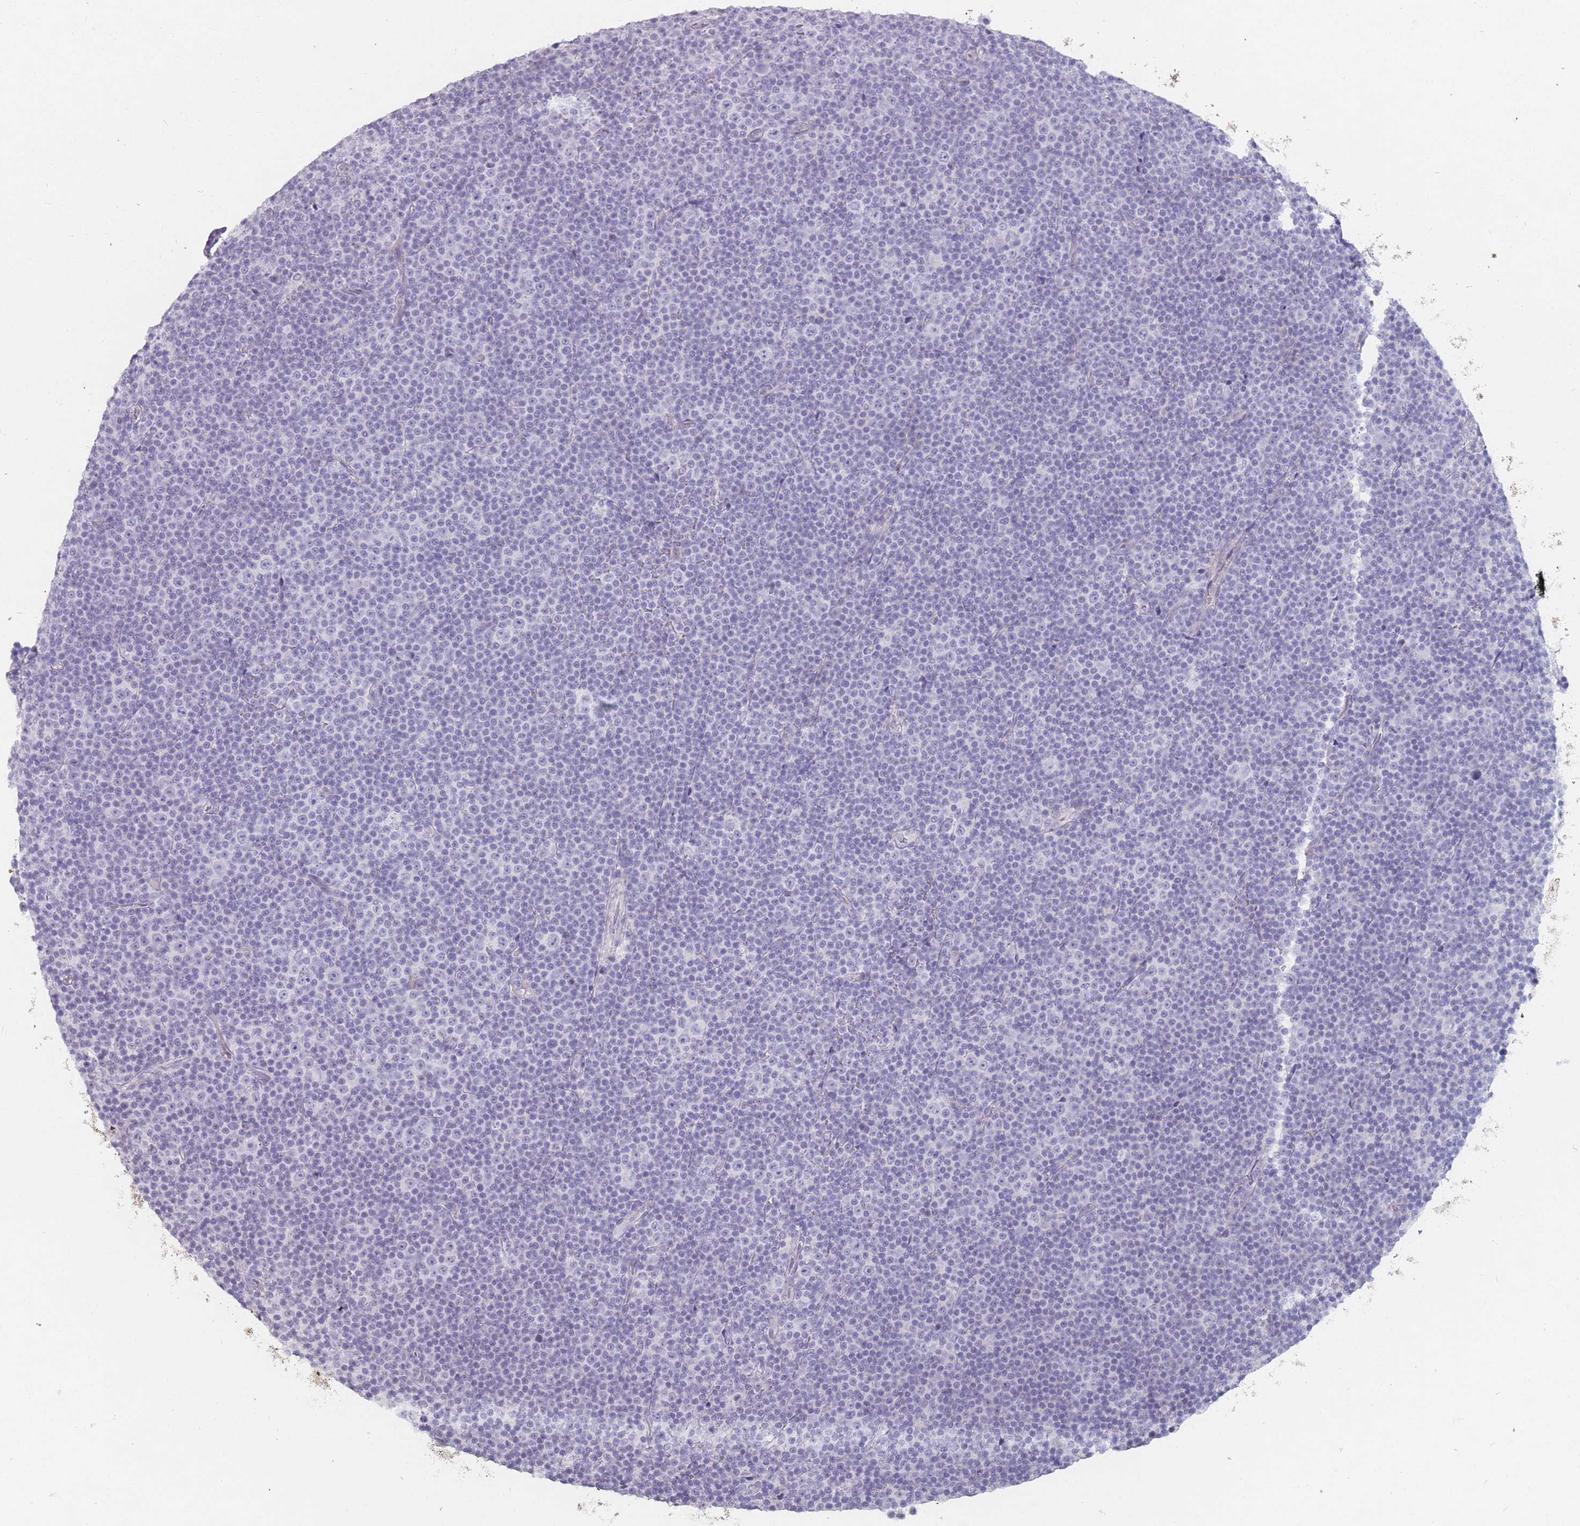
{"staining": {"intensity": "negative", "quantity": "none", "location": "none"}, "tissue": "lymphoma", "cell_type": "Tumor cells", "image_type": "cancer", "snomed": [{"axis": "morphology", "description": "Malignant lymphoma, non-Hodgkin's type, Low grade"}, {"axis": "topography", "description": "Lymph node"}], "caption": "Tumor cells show no significant protein expression in malignant lymphoma, non-Hodgkin's type (low-grade).", "gene": "DDX4", "patient": {"sex": "female", "age": 67}}